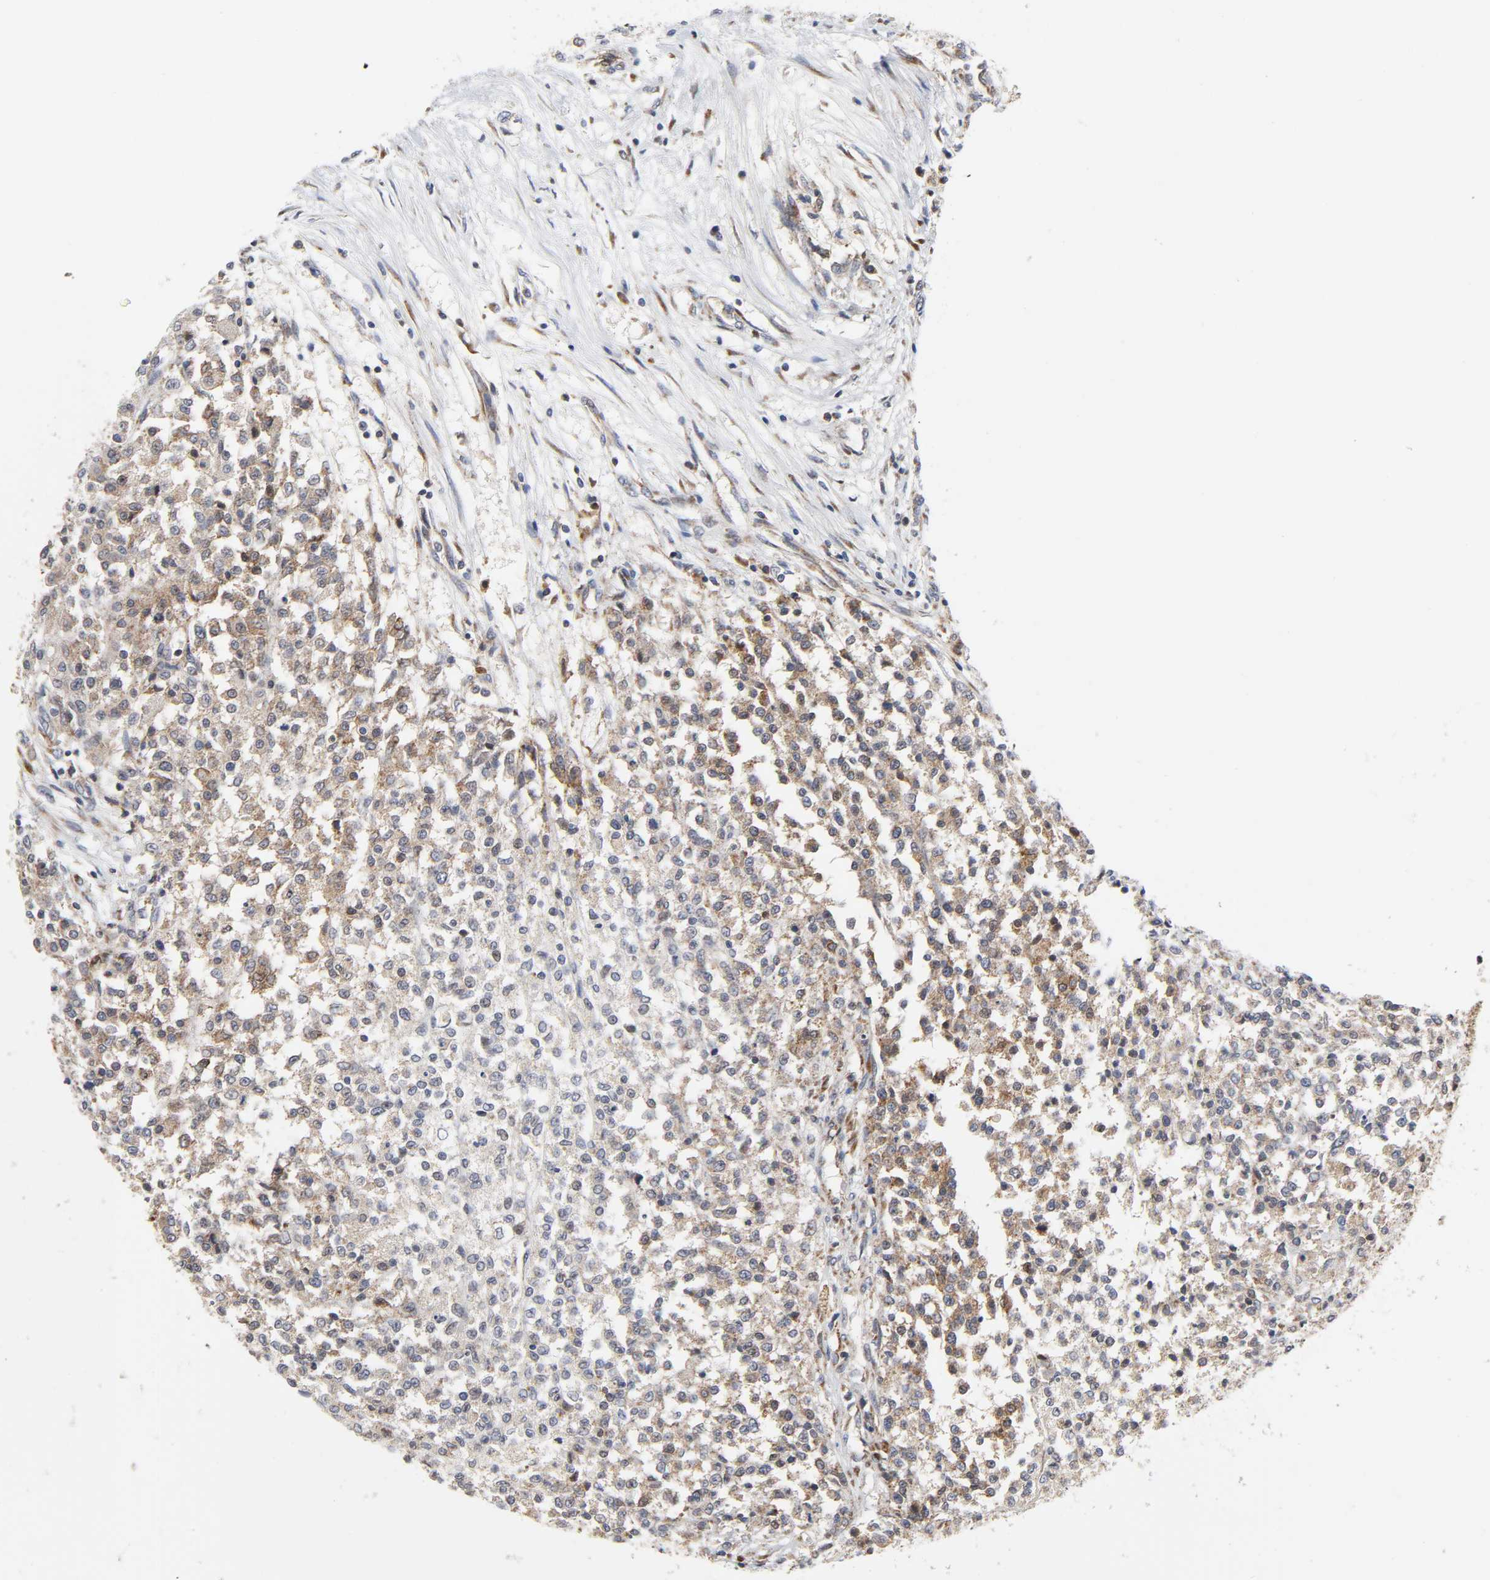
{"staining": {"intensity": "weak", "quantity": ">75%", "location": "cytoplasmic/membranous"}, "tissue": "testis cancer", "cell_type": "Tumor cells", "image_type": "cancer", "snomed": [{"axis": "morphology", "description": "Seminoma, NOS"}, {"axis": "topography", "description": "Testis"}], "caption": "Seminoma (testis) stained with immunohistochemistry reveals weak cytoplasmic/membranous expression in about >75% of tumor cells. Nuclei are stained in blue.", "gene": "BAX", "patient": {"sex": "male", "age": 59}}